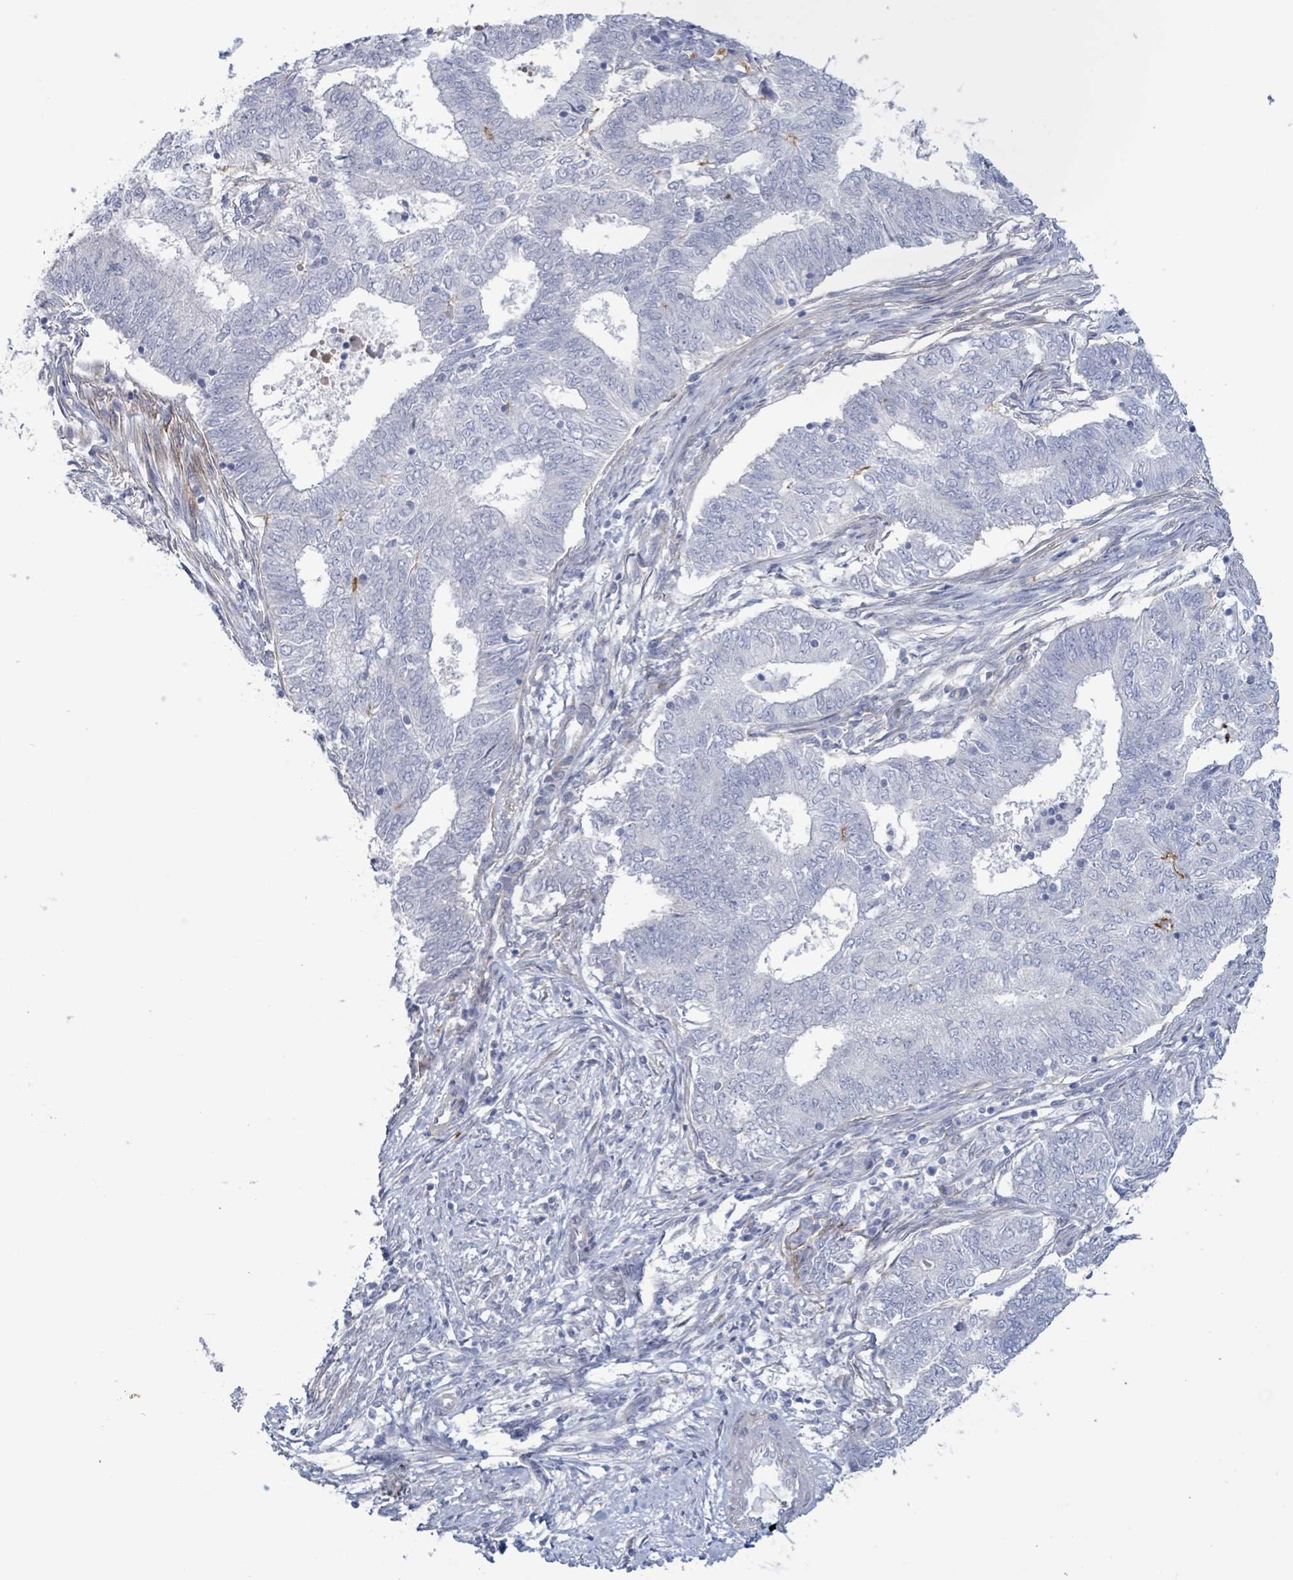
{"staining": {"intensity": "negative", "quantity": "none", "location": "none"}, "tissue": "endometrial cancer", "cell_type": "Tumor cells", "image_type": "cancer", "snomed": [{"axis": "morphology", "description": "Adenocarcinoma, NOS"}, {"axis": "topography", "description": "Endometrium"}], "caption": "Protein analysis of endometrial adenocarcinoma exhibits no significant positivity in tumor cells.", "gene": "PKLR", "patient": {"sex": "female", "age": 62}}